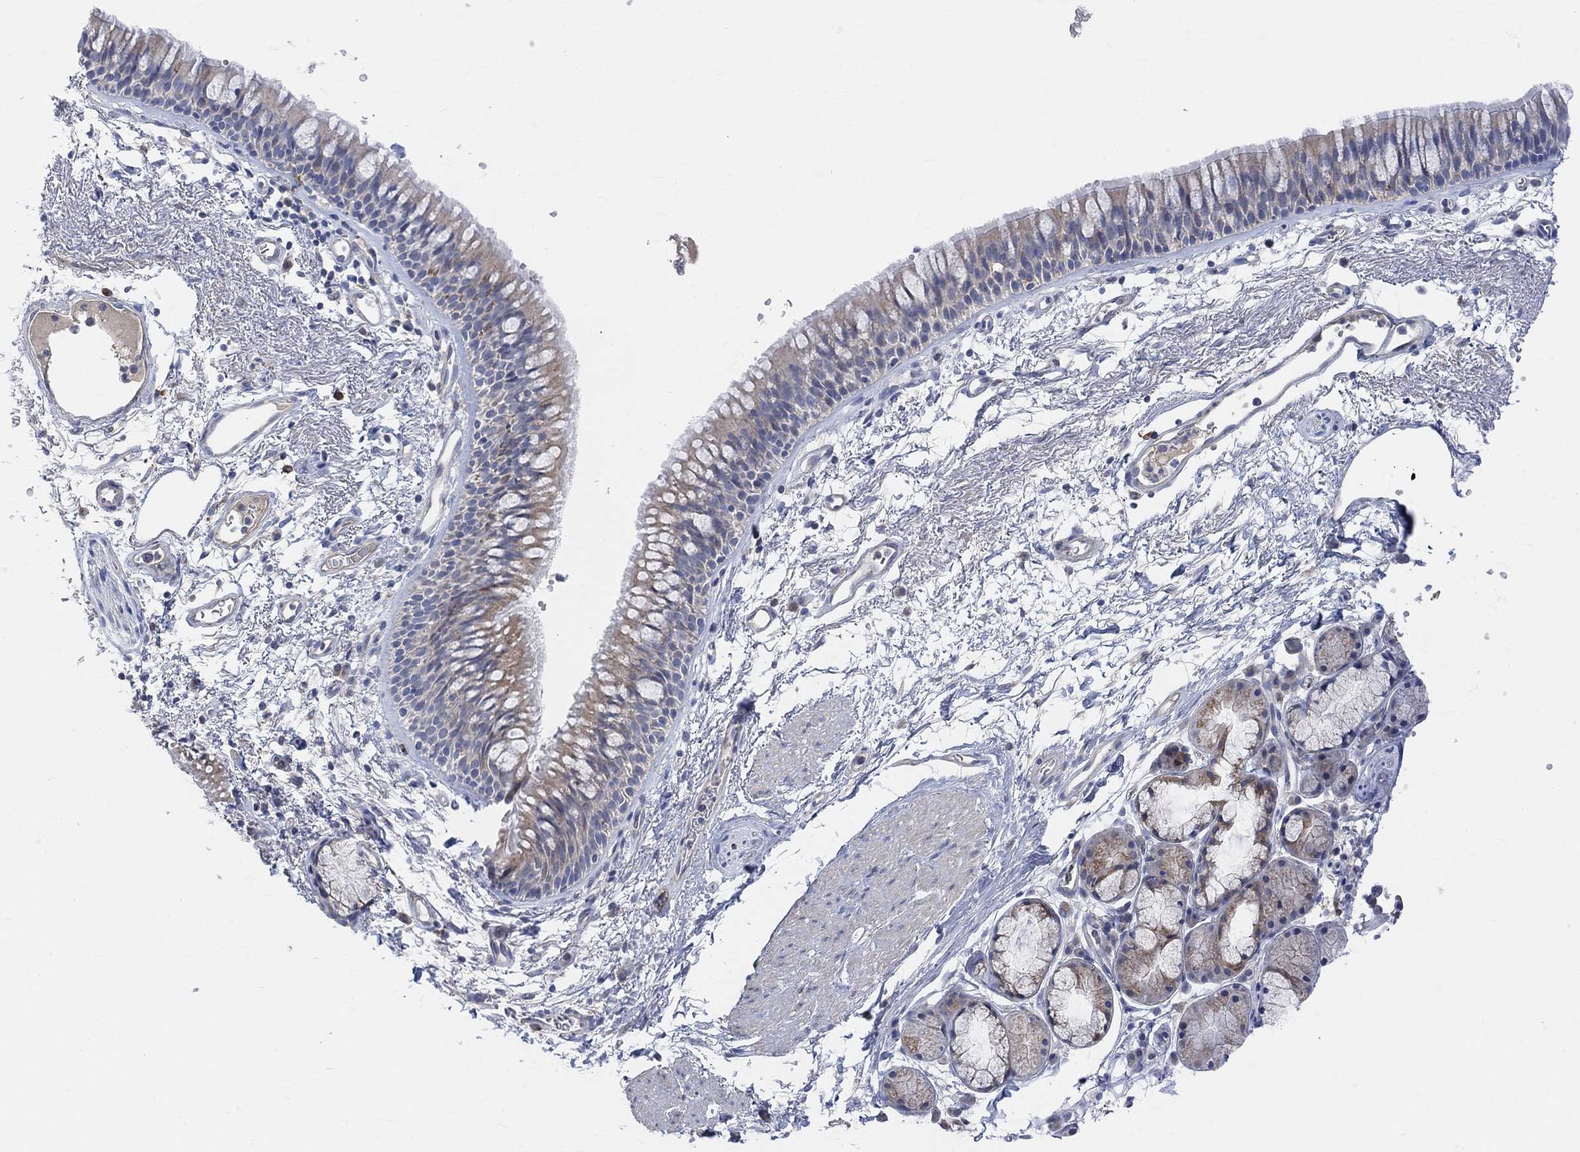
{"staining": {"intensity": "weak", "quantity": ">75%", "location": "cytoplasmic/membranous"}, "tissue": "bronchus", "cell_type": "Respiratory epithelial cells", "image_type": "normal", "snomed": [{"axis": "morphology", "description": "Normal tissue, NOS"}, {"axis": "topography", "description": "Cartilage tissue"}, {"axis": "topography", "description": "Bronchus"}], "caption": "Immunohistochemical staining of benign bronchus shows >75% levels of weak cytoplasmic/membranous protein positivity in approximately >75% of respiratory epithelial cells.", "gene": "HCRTR1", "patient": {"sex": "male", "age": 66}}